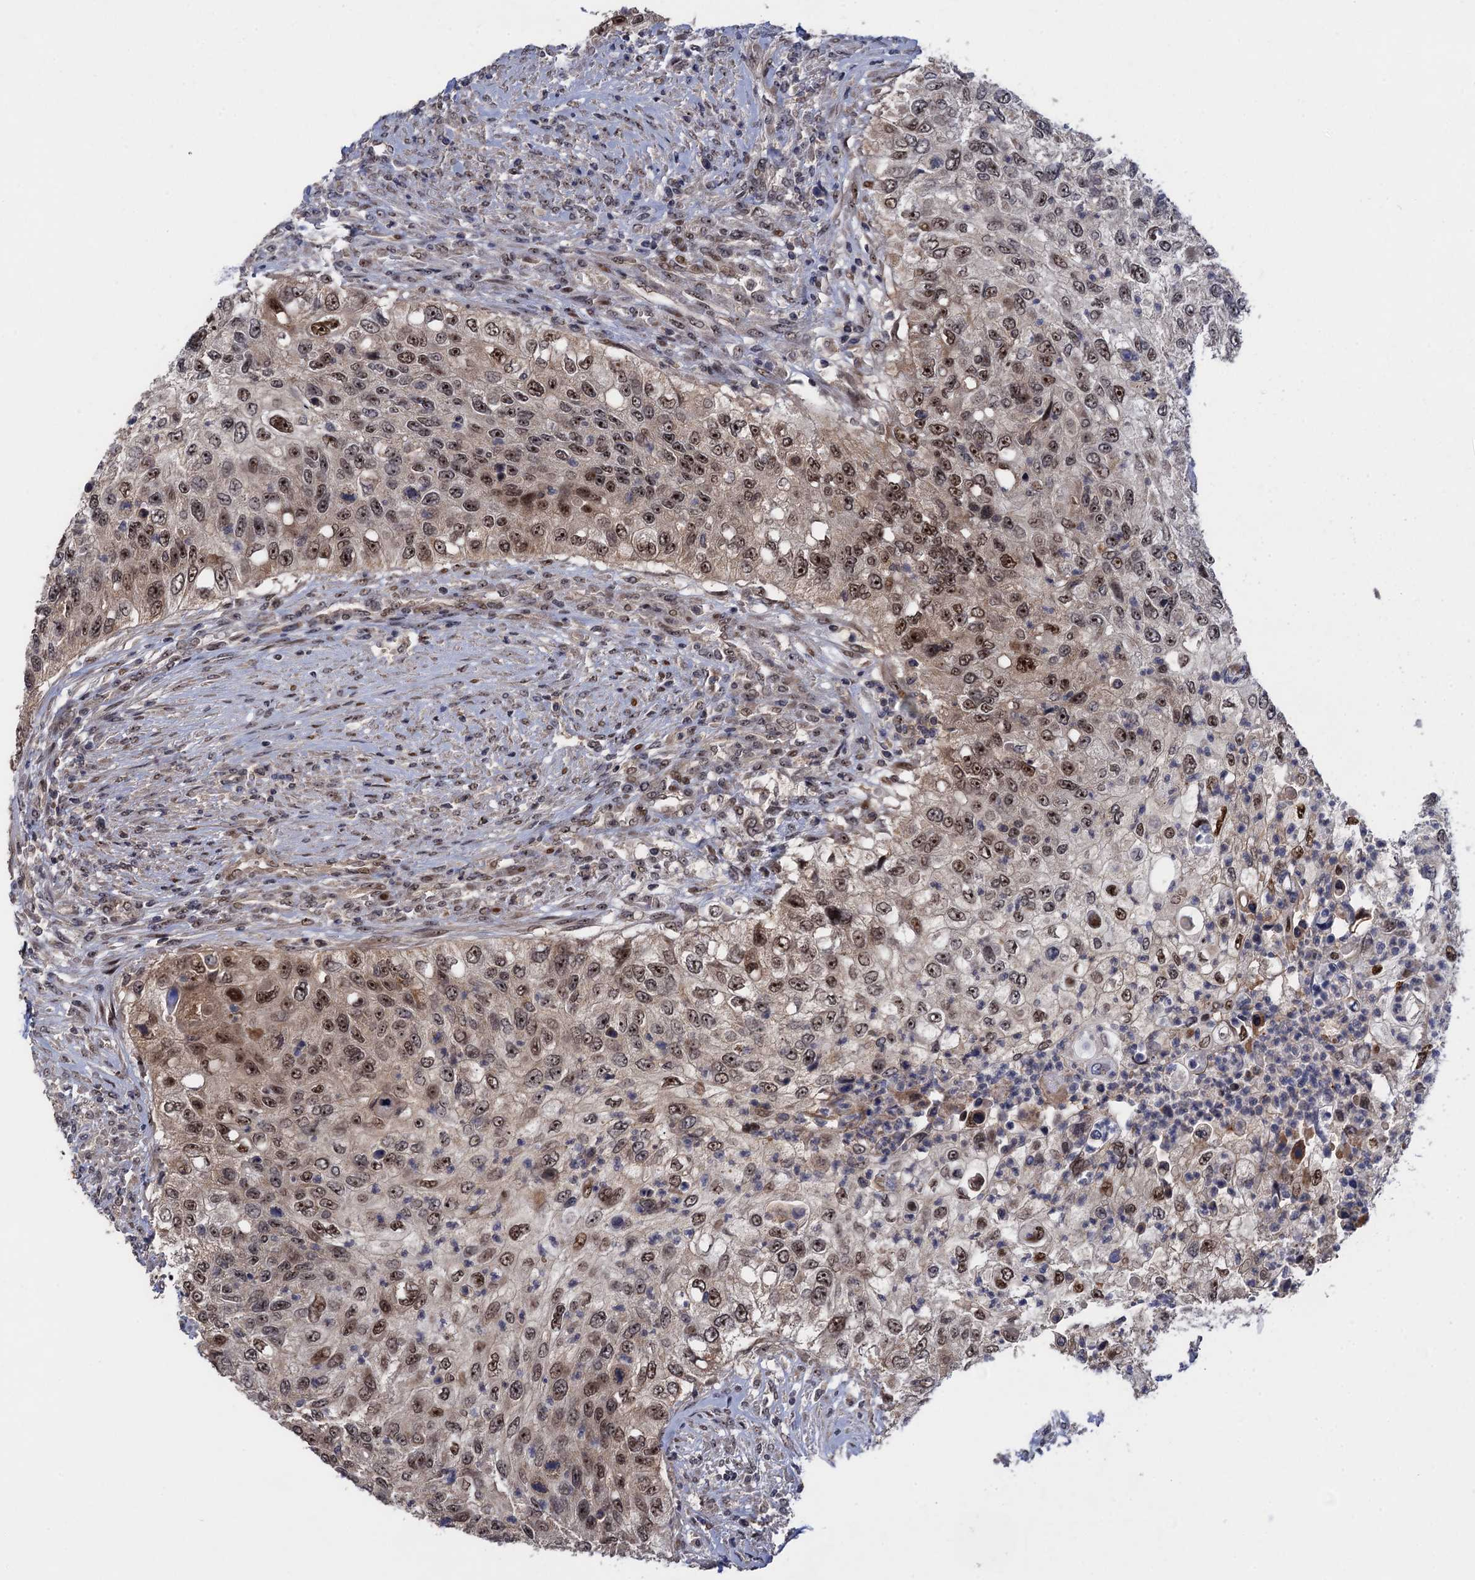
{"staining": {"intensity": "moderate", "quantity": ">75%", "location": "nuclear"}, "tissue": "urothelial cancer", "cell_type": "Tumor cells", "image_type": "cancer", "snomed": [{"axis": "morphology", "description": "Urothelial carcinoma, High grade"}, {"axis": "topography", "description": "Urinary bladder"}], "caption": "This is a histology image of immunohistochemistry staining of urothelial cancer, which shows moderate expression in the nuclear of tumor cells.", "gene": "ZAR1L", "patient": {"sex": "female", "age": 60}}